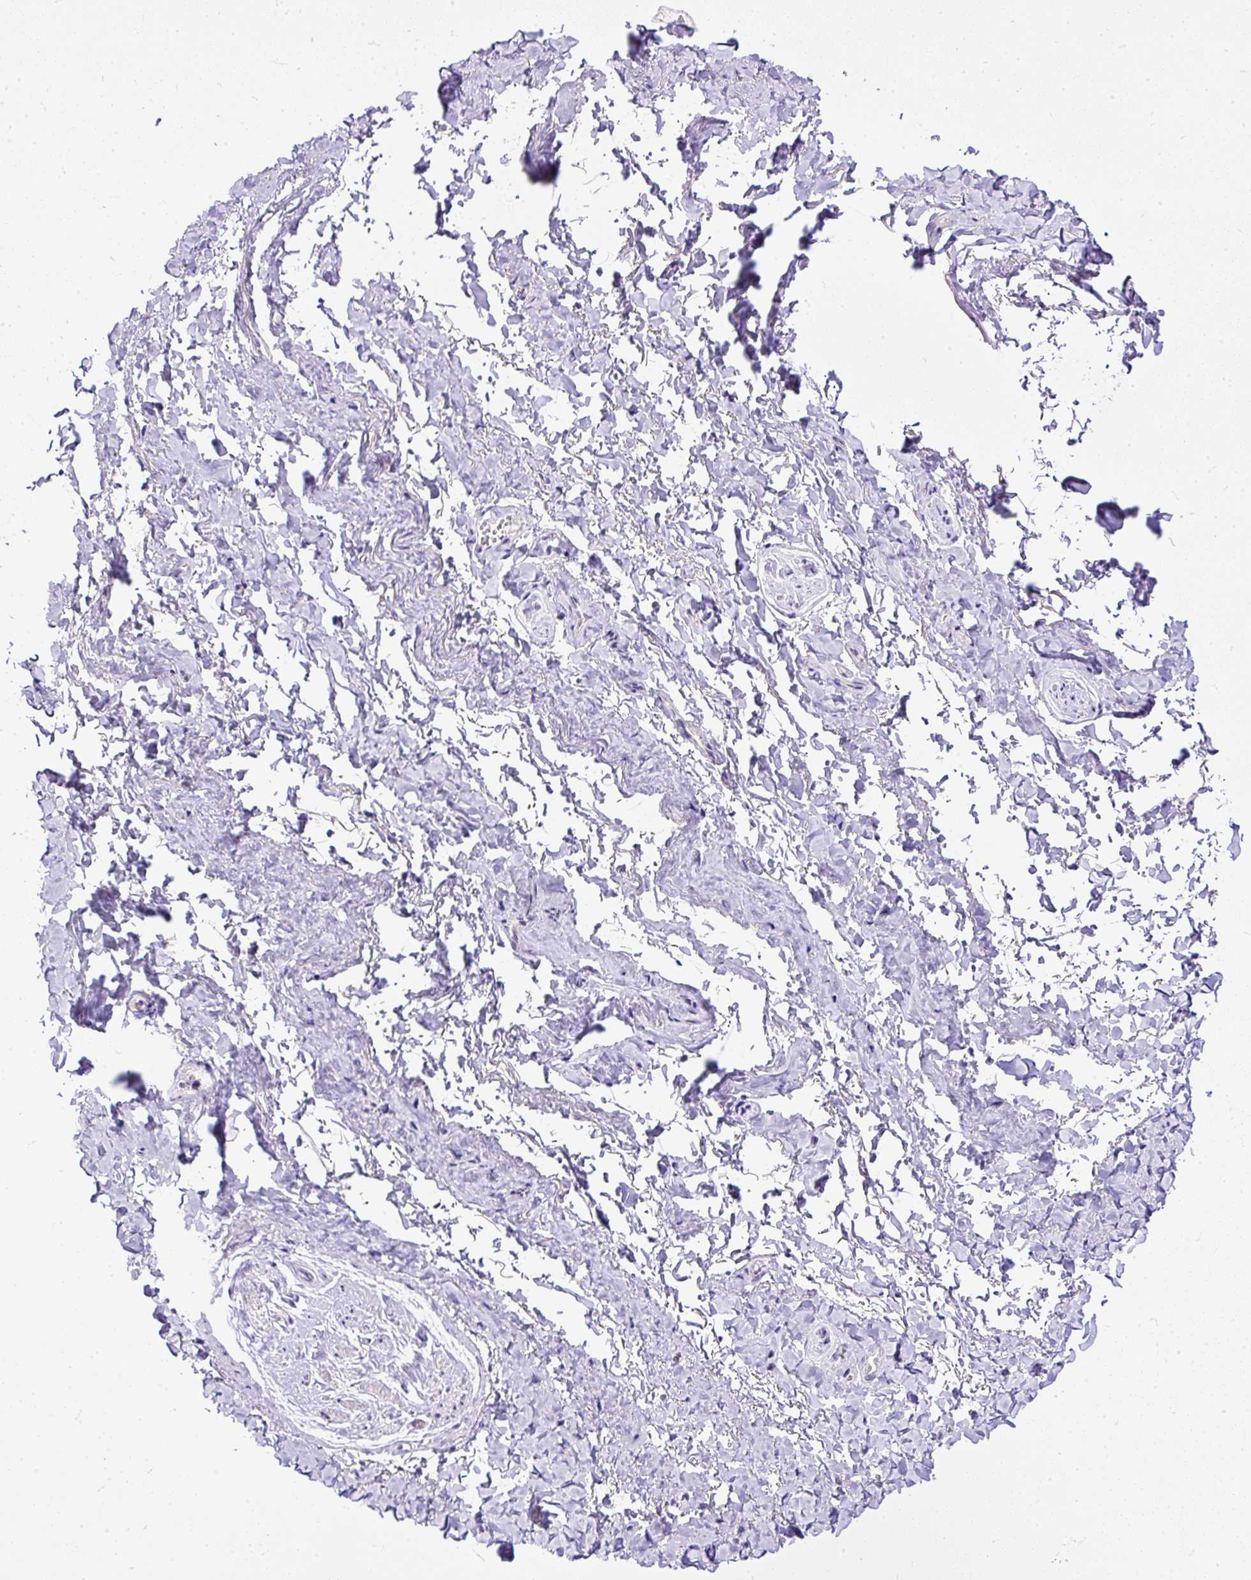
{"staining": {"intensity": "negative", "quantity": "none", "location": "none"}, "tissue": "adipose tissue", "cell_type": "Adipocytes", "image_type": "normal", "snomed": [{"axis": "morphology", "description": "Normal tissue, NOS"}, {"axis": "topography", "description": "Vulva"}, {"axis": "topography", "description": "Vagina"}, {"axis": "topography", "description": "Peripheral nerve tissue"}], "caption": "Adipose tissue stained for a protein using immunohistochemistry demonstrates no expression adipocytes.", "gene": "AMFR", "patient": {"sex": "female", "age": 66}}